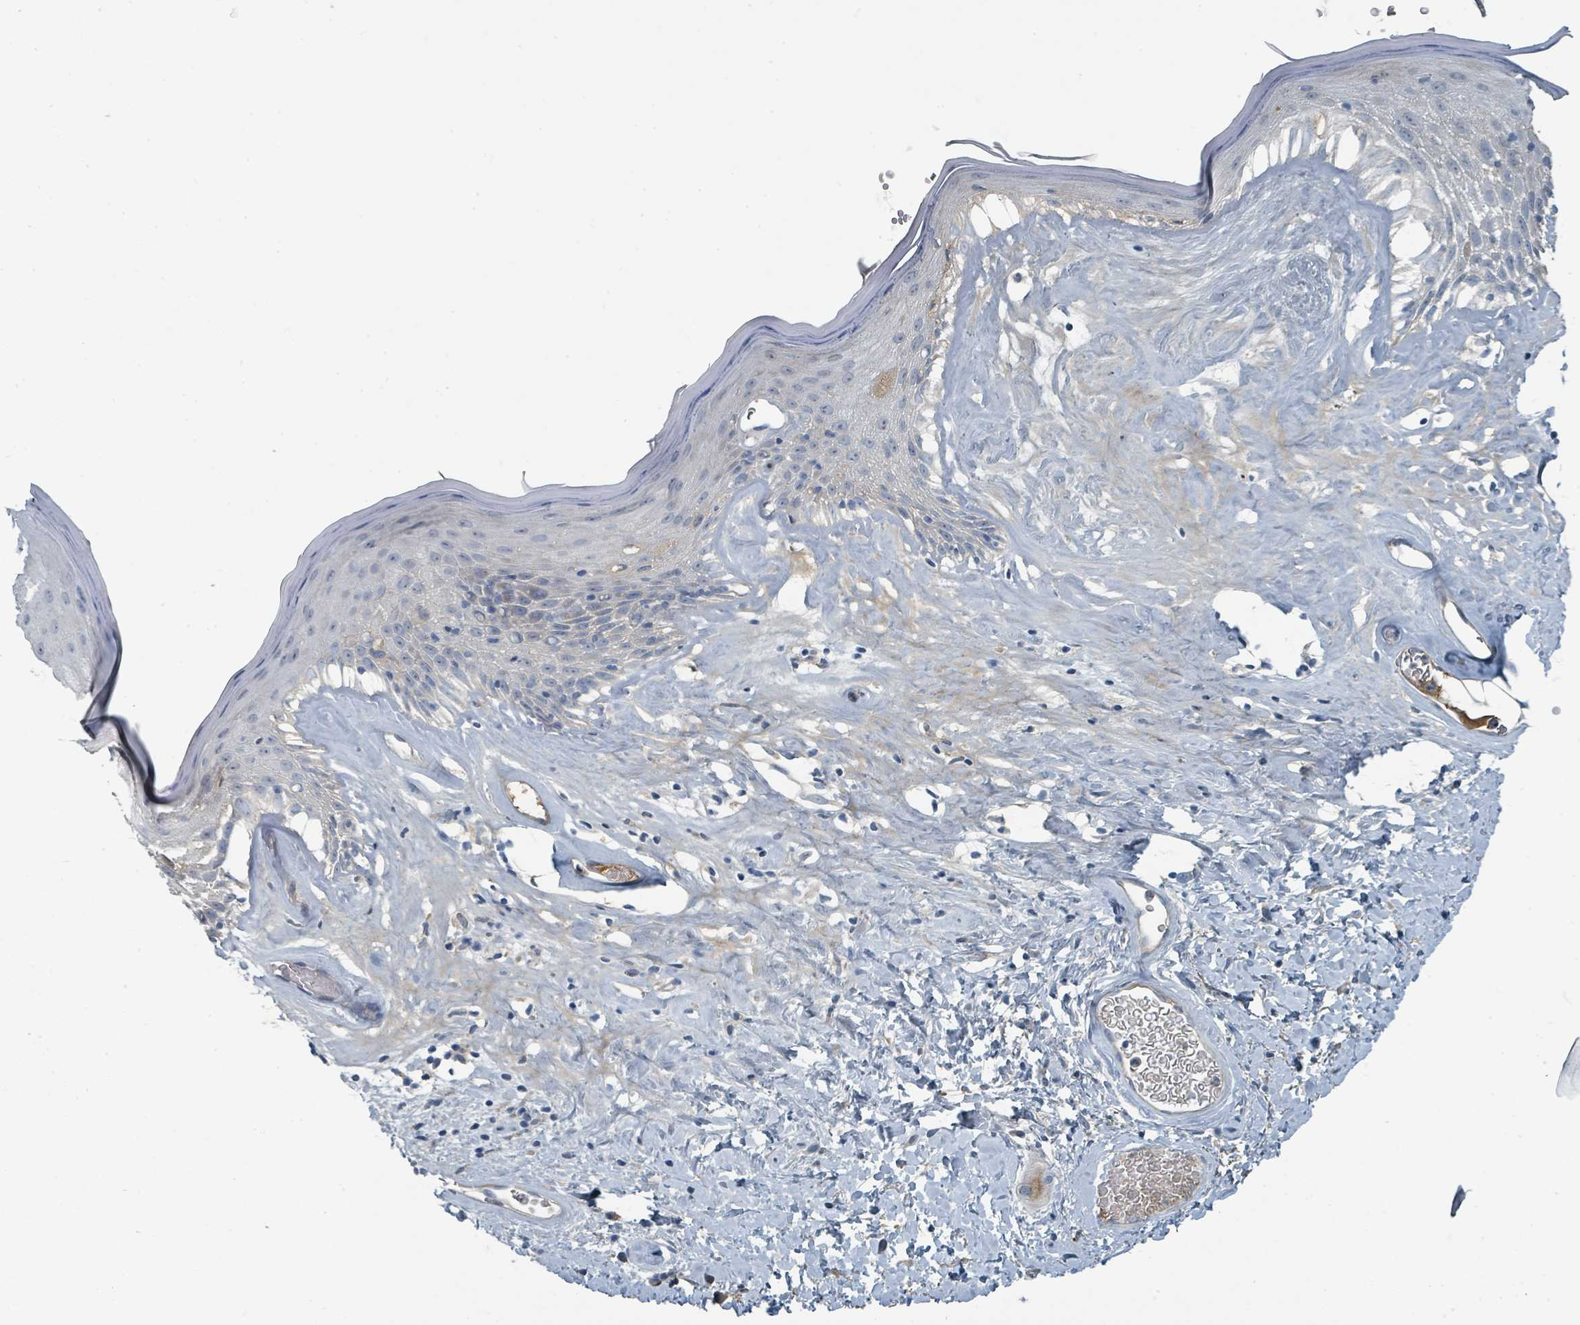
{"staining": {"intensity": "weak", "quantity": "<25%", "location": "cytoplasmic/membranous"}, "tissue": "skin", "cell_type": "Epidermal cells", "image_type": "normal", "snomed": [{"axis": "morphology", "description": "Normal tissue, NOS"}, {"axis": "morphology", "description": "Inflammation, NOS"}, {"axis": "topography", "description": "Vulva"}], "caption": "Immunohistochemistry of unremarkable human skin displays no expression in epidermal cells.", "gene": "SLC44A5", "patient": {"sex": "female", "age": 86}}